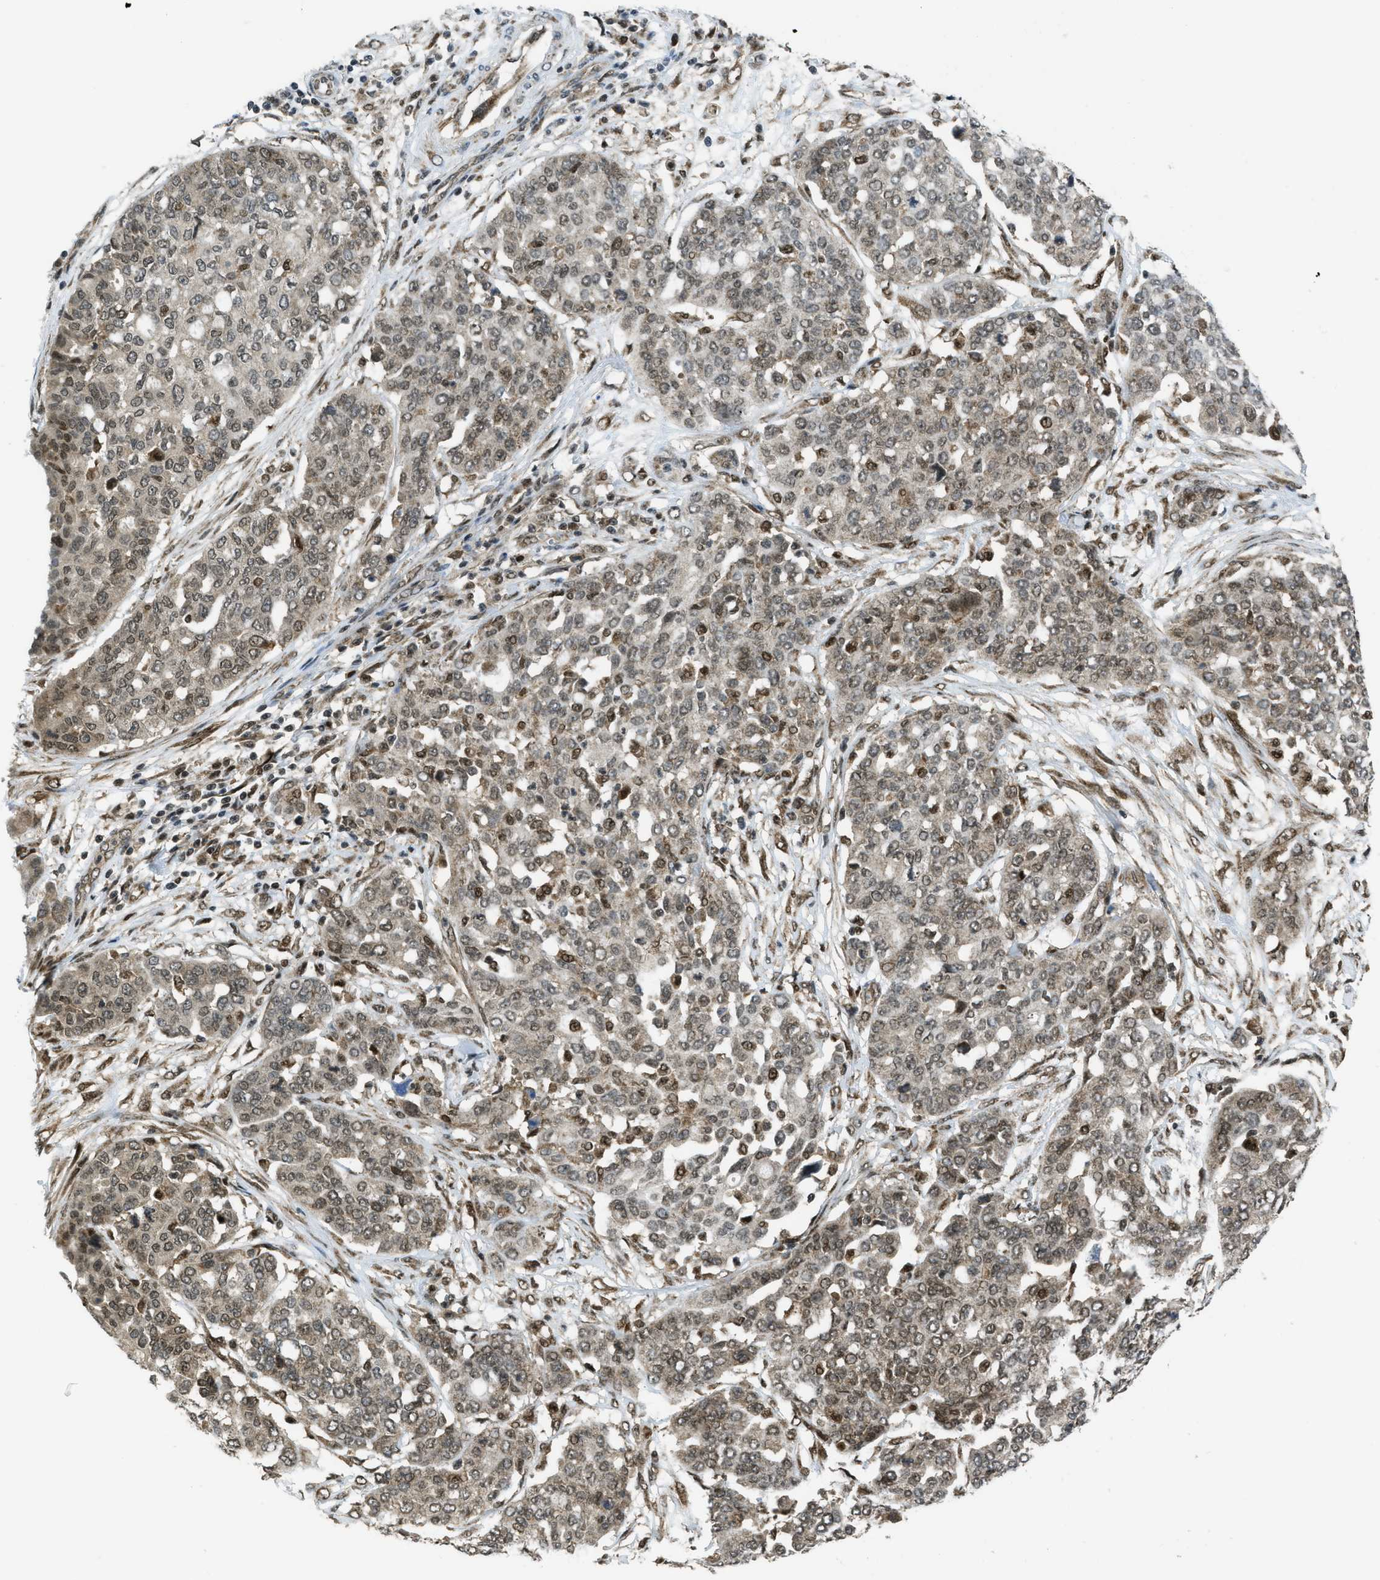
{"staining": {"intensity": "weak", "quantity": ">75%", "location": "cytoplasmic/membranous,nuclear"}, "tissue": "ovarian cancer", "cell_type": "Tumor cells", "image_type": "cancer", "snomed": [{"axis": "morphology", "description": "Cystadenocarcinoma, serous, NOS"}, {"axis": "topography", "description": "Soft tissue"}, {"axis": "topography", "description": "Ovary"}], "caption": "Ovarian cancer (serous cystadenocarcinoma) stained with a protein marker shows weak staining in tumor cells.", "gene": "TNPO1", "patient": {"sex": "female", "age": 57}}